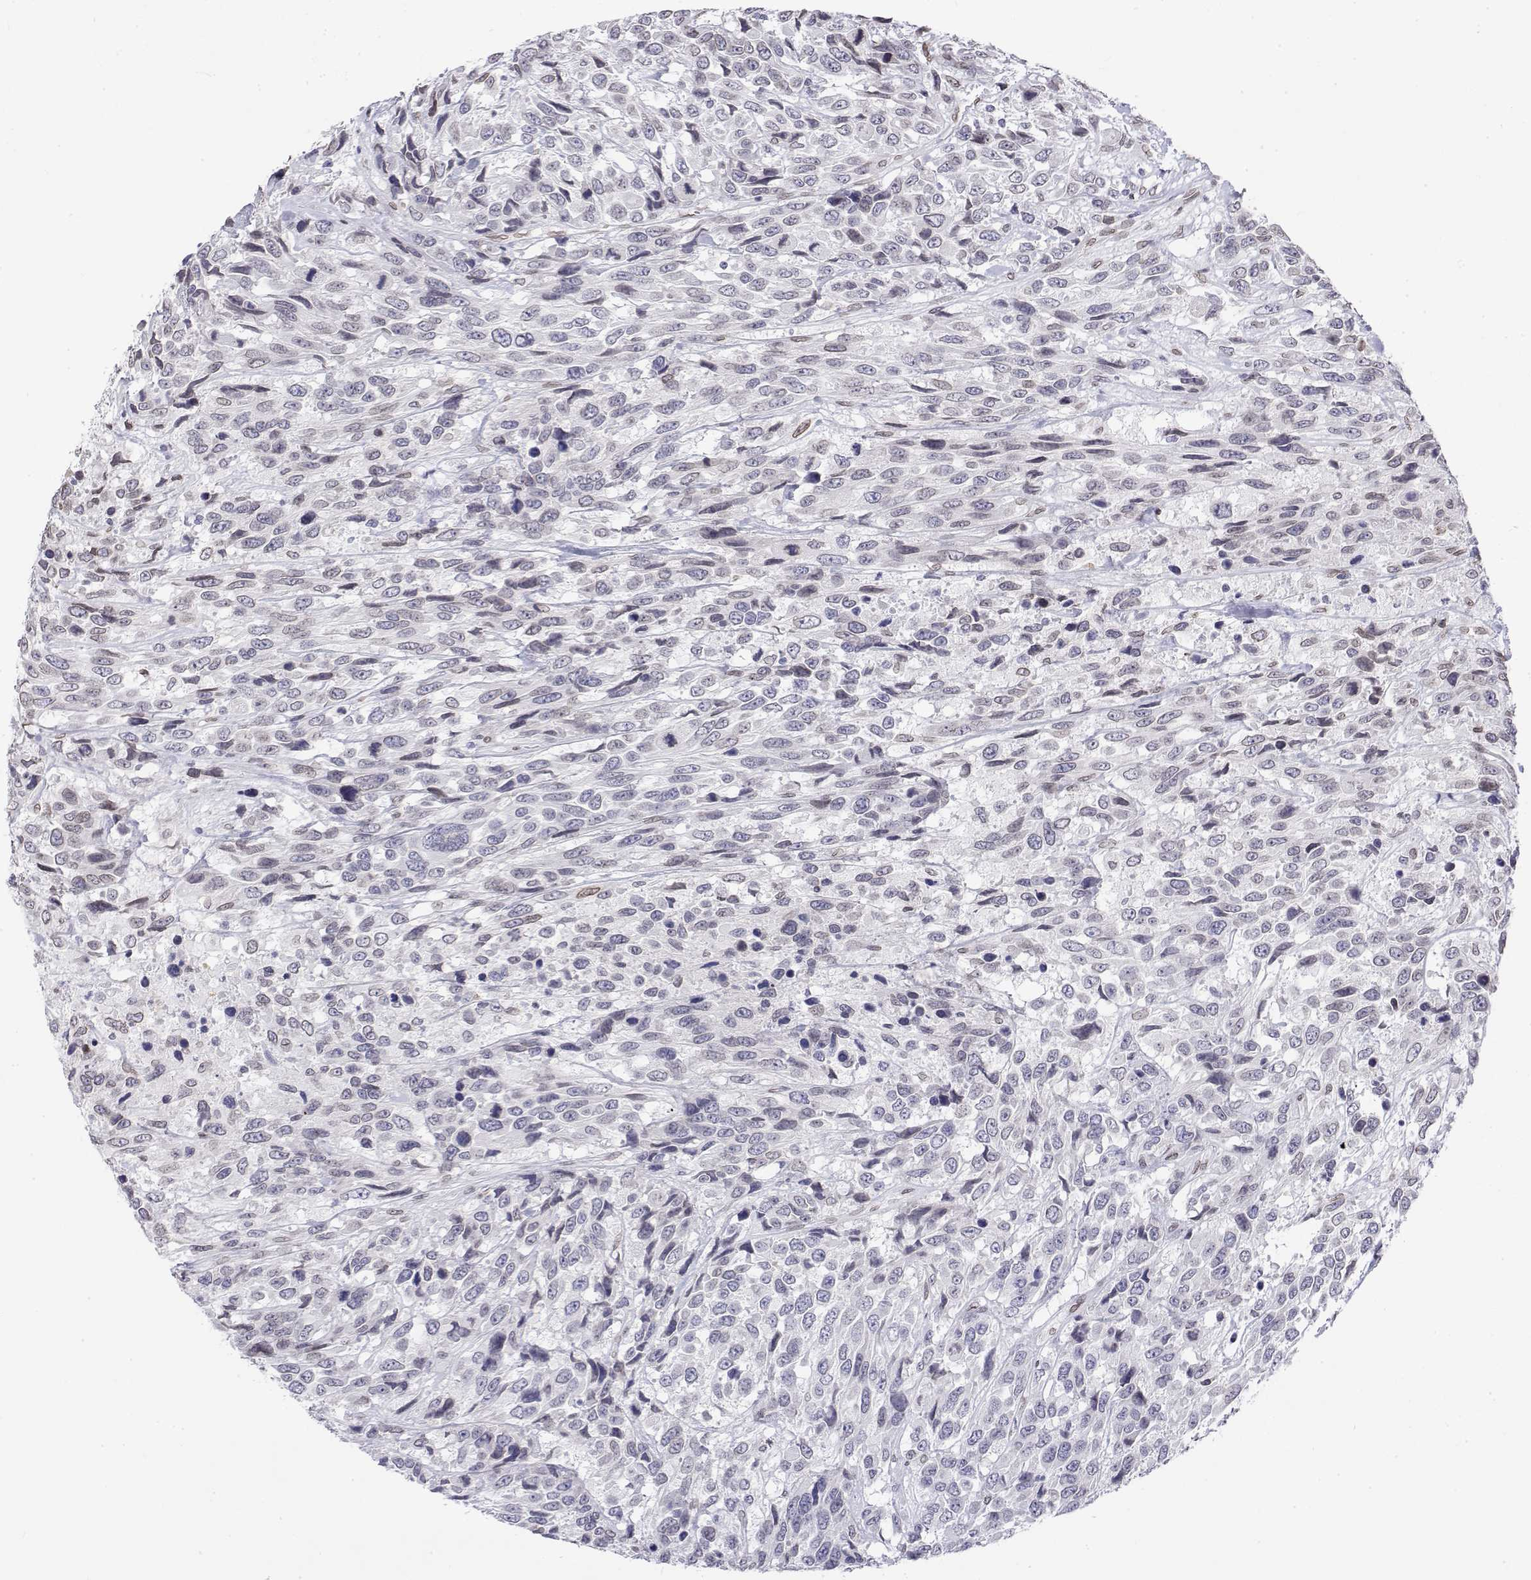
{"staining": {"intensity": "negative", "quantity": "none", "location": "none"}, "tissue": "urothelial cancer", "cell_type": "Tumor cells", "image_type": "cancer", "snomed": [{"axis": "morphology", "description": "Urothelial carcinoma, High grade"}, {"axis": "topography", "description": "Urinary bladder"}], "caption": "High-grade urothelial carcinoma was stained to show a protein in brown. There is no significant positivity in tumor cells.", "gene": "ZNF532", "patient": {"sex": "female", "age": 70}}